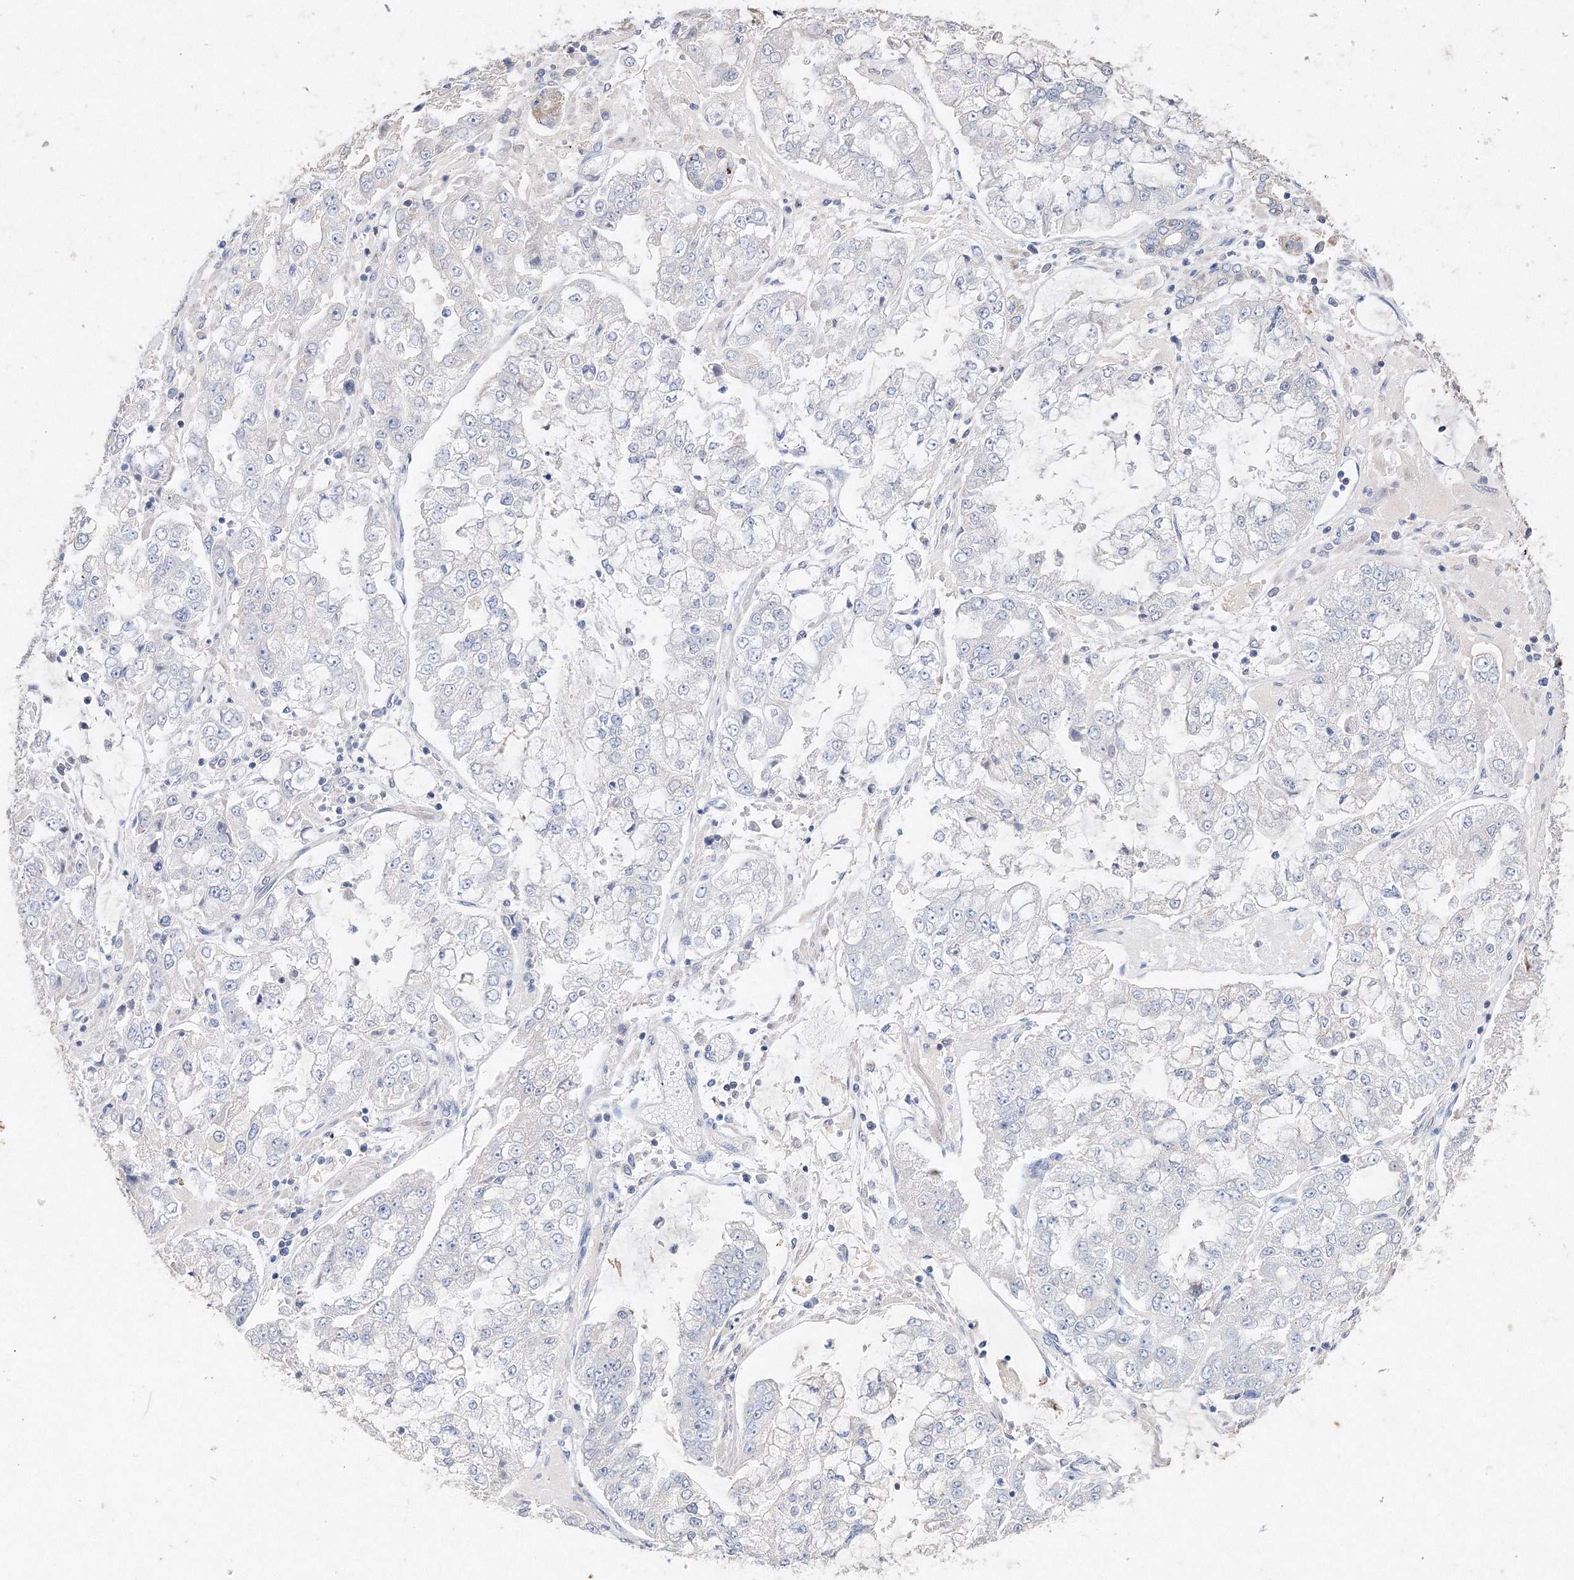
{"staining": {"intensity": "negative", "quantity": "none", "location": "none"}, "tissue": "stomach cancer", "cell_type": "Tumor cells", "image_type": "cancer", "snomed": [{"axis": "morphology", "description": "Adenocarcinoma, NOS"}, {"axis": "topography", "description": "Stomach"}], "caption": "This is a photomicrograph of immunohistochemistry staining of adenocarcinoma (stomach), which shows no staining in tumor cells.", "gene": "GLS", "patient": {"sex": "male", "age": 76}}